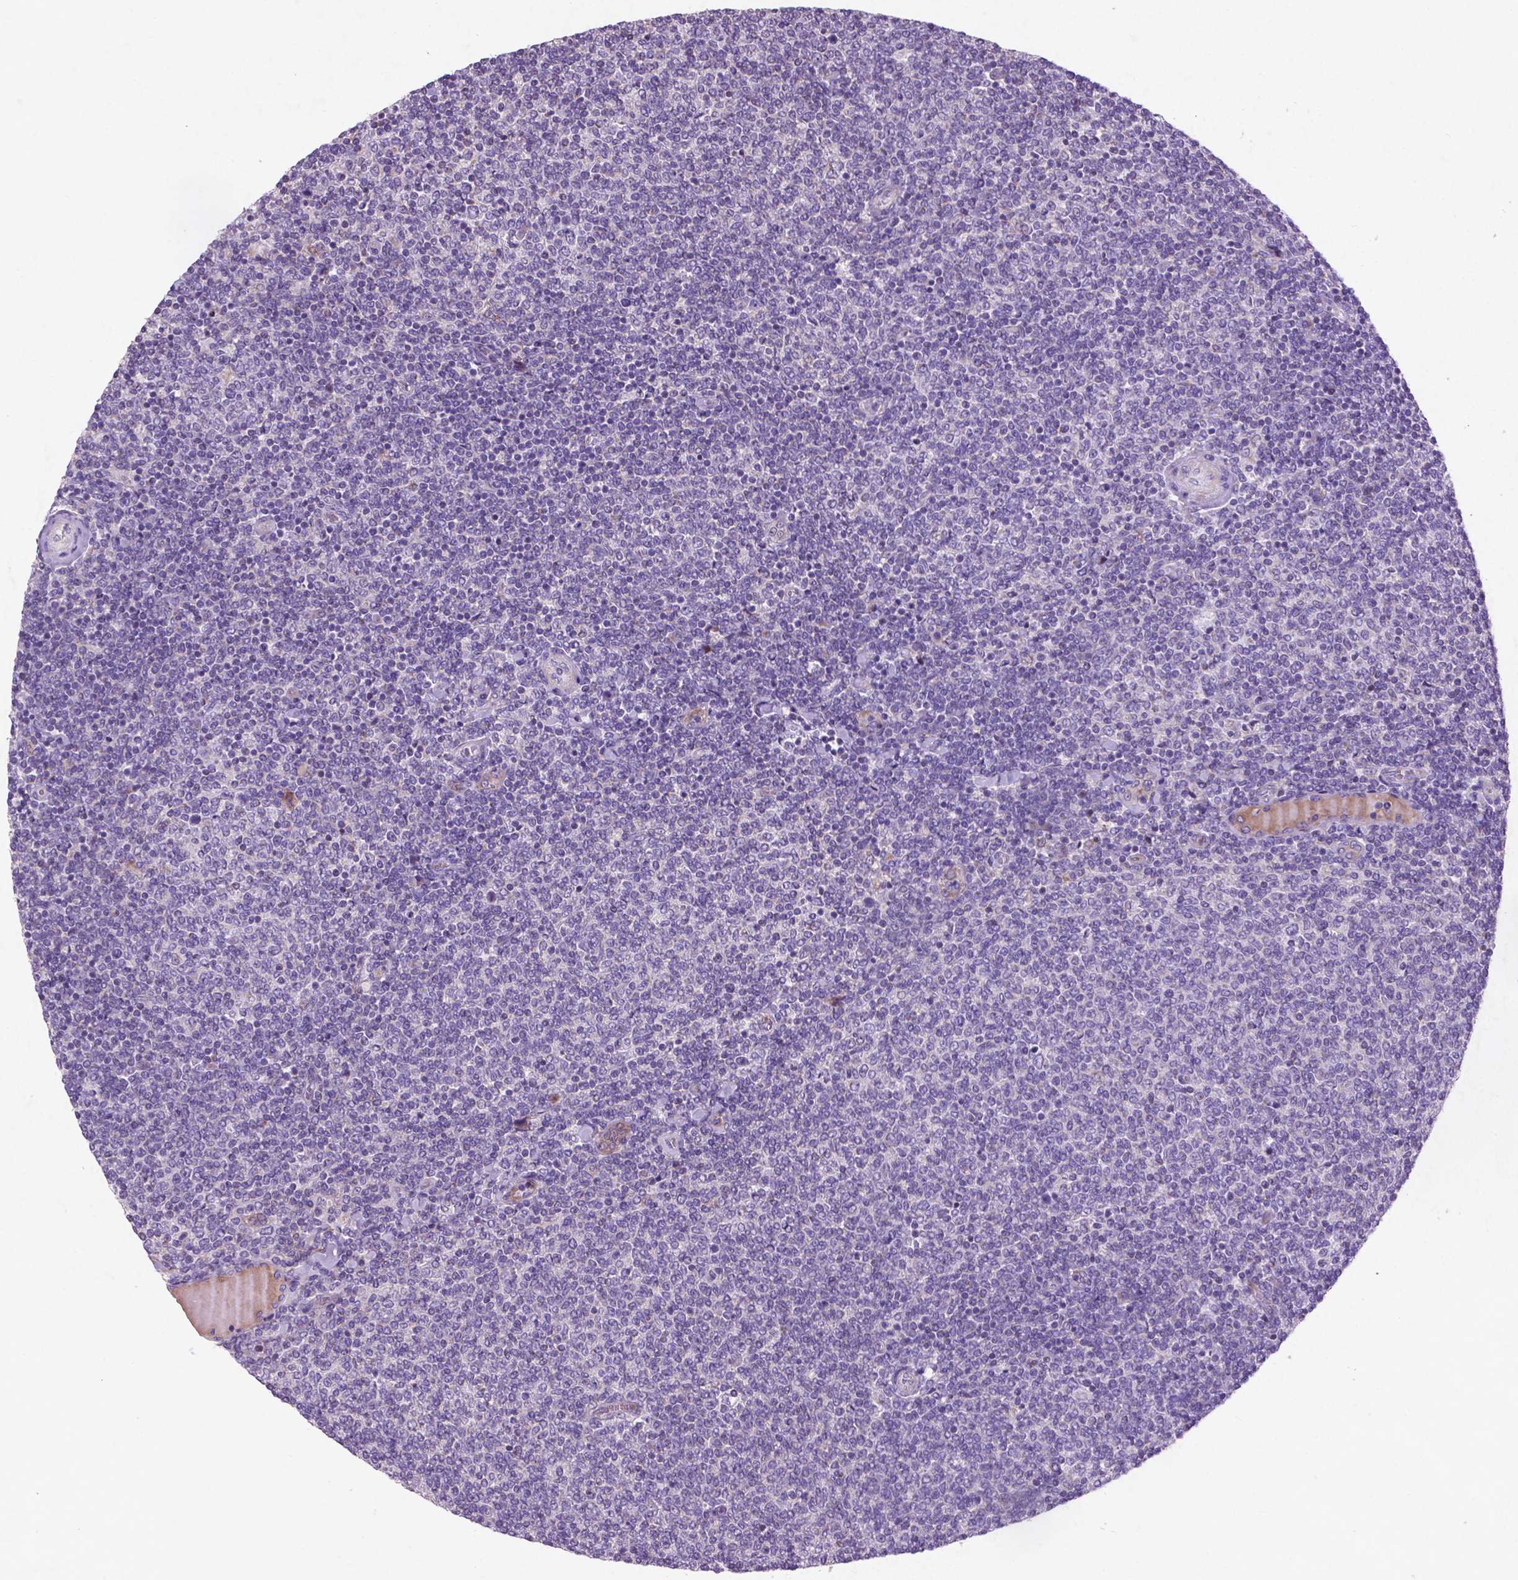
{"staining": {"intensity": "negative", "quantity": "none", "location": "none"}, "tissue": "lymphoma", "cell_type": "Tumor cells", "image_type": "cancer", "snomed": [{"axis": "morphology", "description": "Malignant lymphoma, non-Hodgkin's type, Low grade"}, {"axis": "topography", "description": "Lymph node"}], "caption": "A micrograph of lymphoma stained for a protein shows no brown staining in tumor cells.", "gene": "ATG4D", "patient": {"sex": "male", "age": 52}}